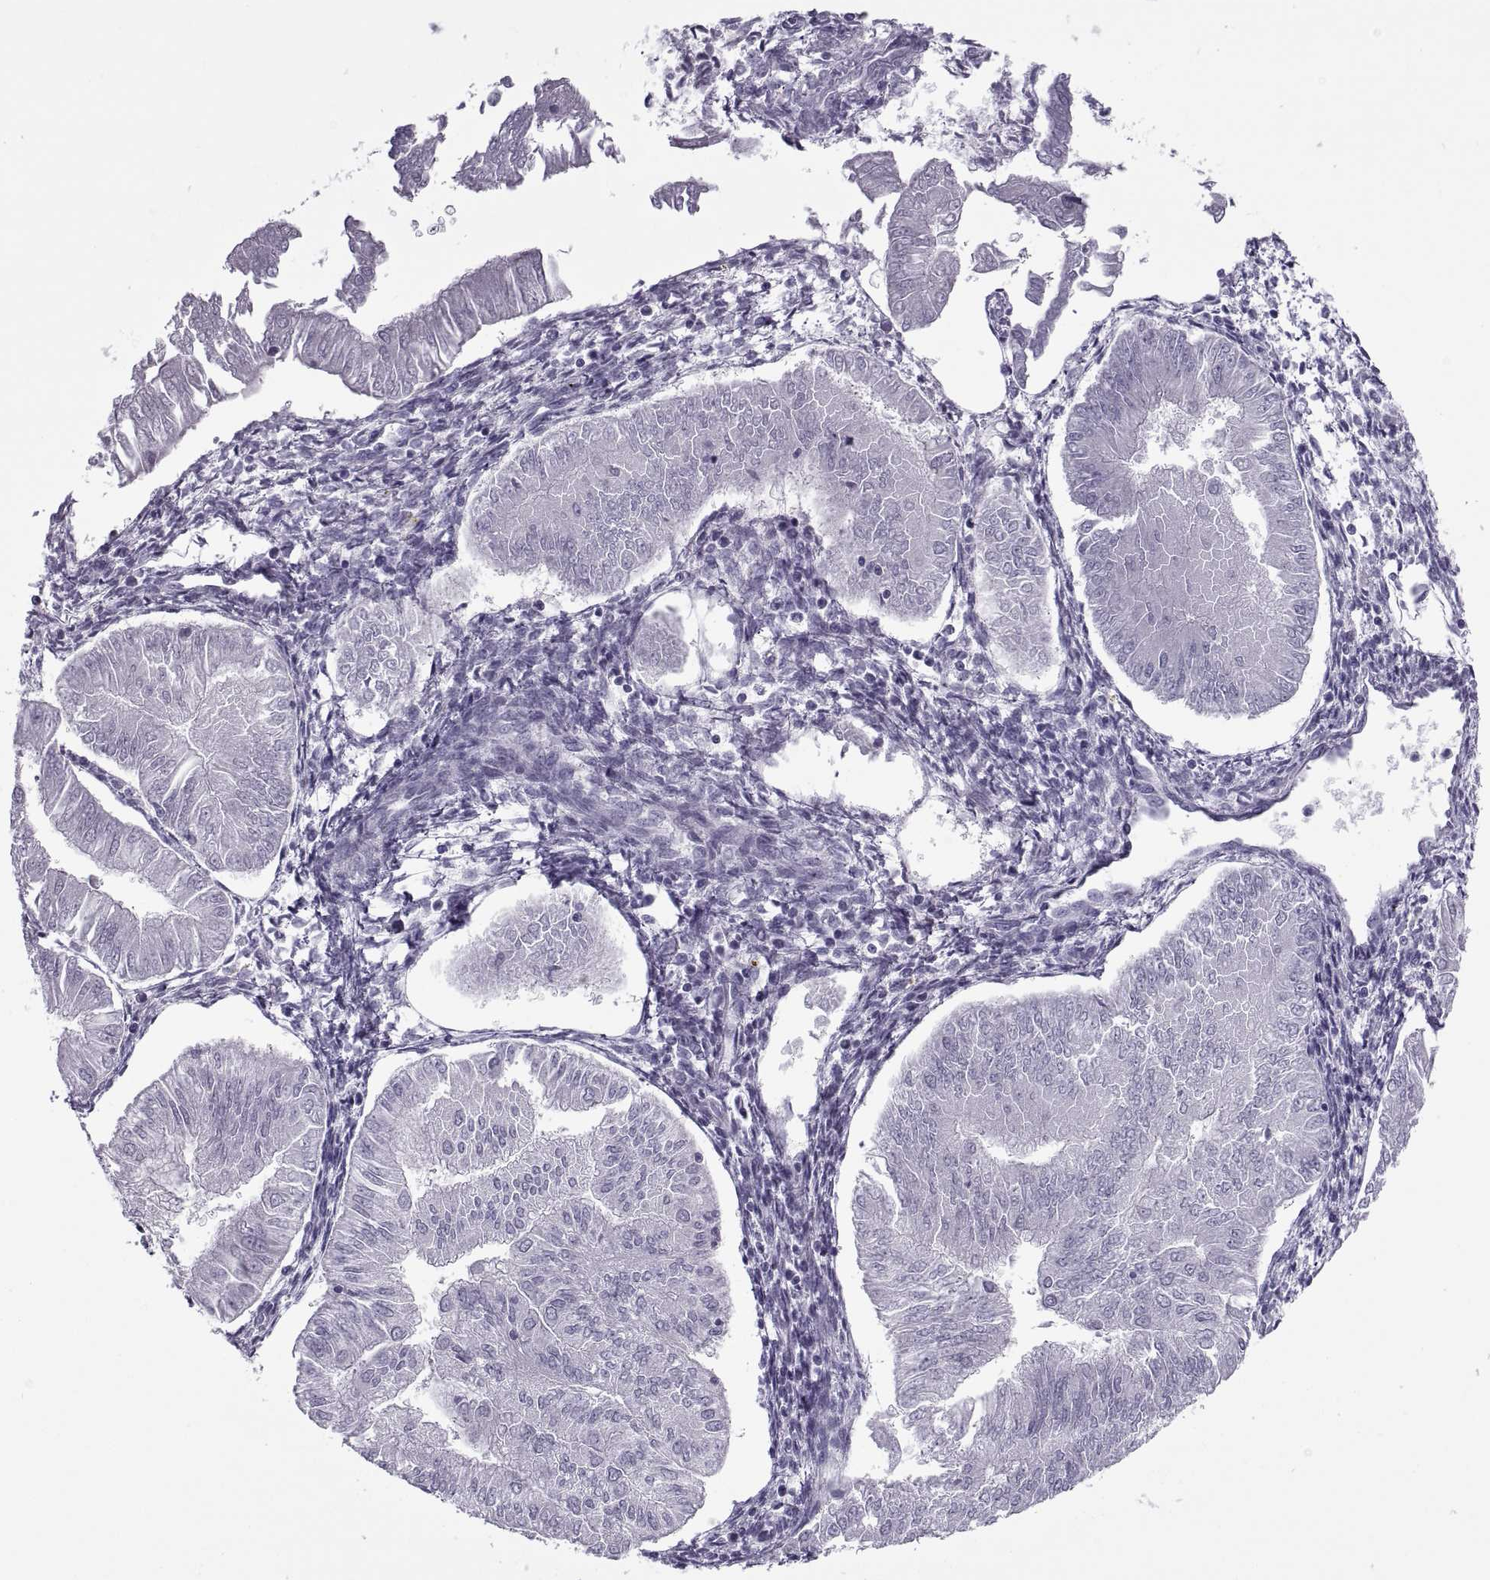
{"staining": {"intensity": "negative", "quantity": "none", "location": "none"}, "tissue": "endometrial cancer", "cell_type": "Tumor cells", "image_type": "cancer", "snomed": [{"axis": "morphology", "description": "Adenocarcinoma, NOS"}, {"axis": "topography", "description": "Endometrium"}], "caption": "An immunohistochemistry (IHC) photomicrograph of endometrial adenocarcinoma is shown. There is no staining in tumor cells of endometrial adenocarcinoma.", "gene": "RLBP1", "patient": {"sex": "female", "age": 53}}